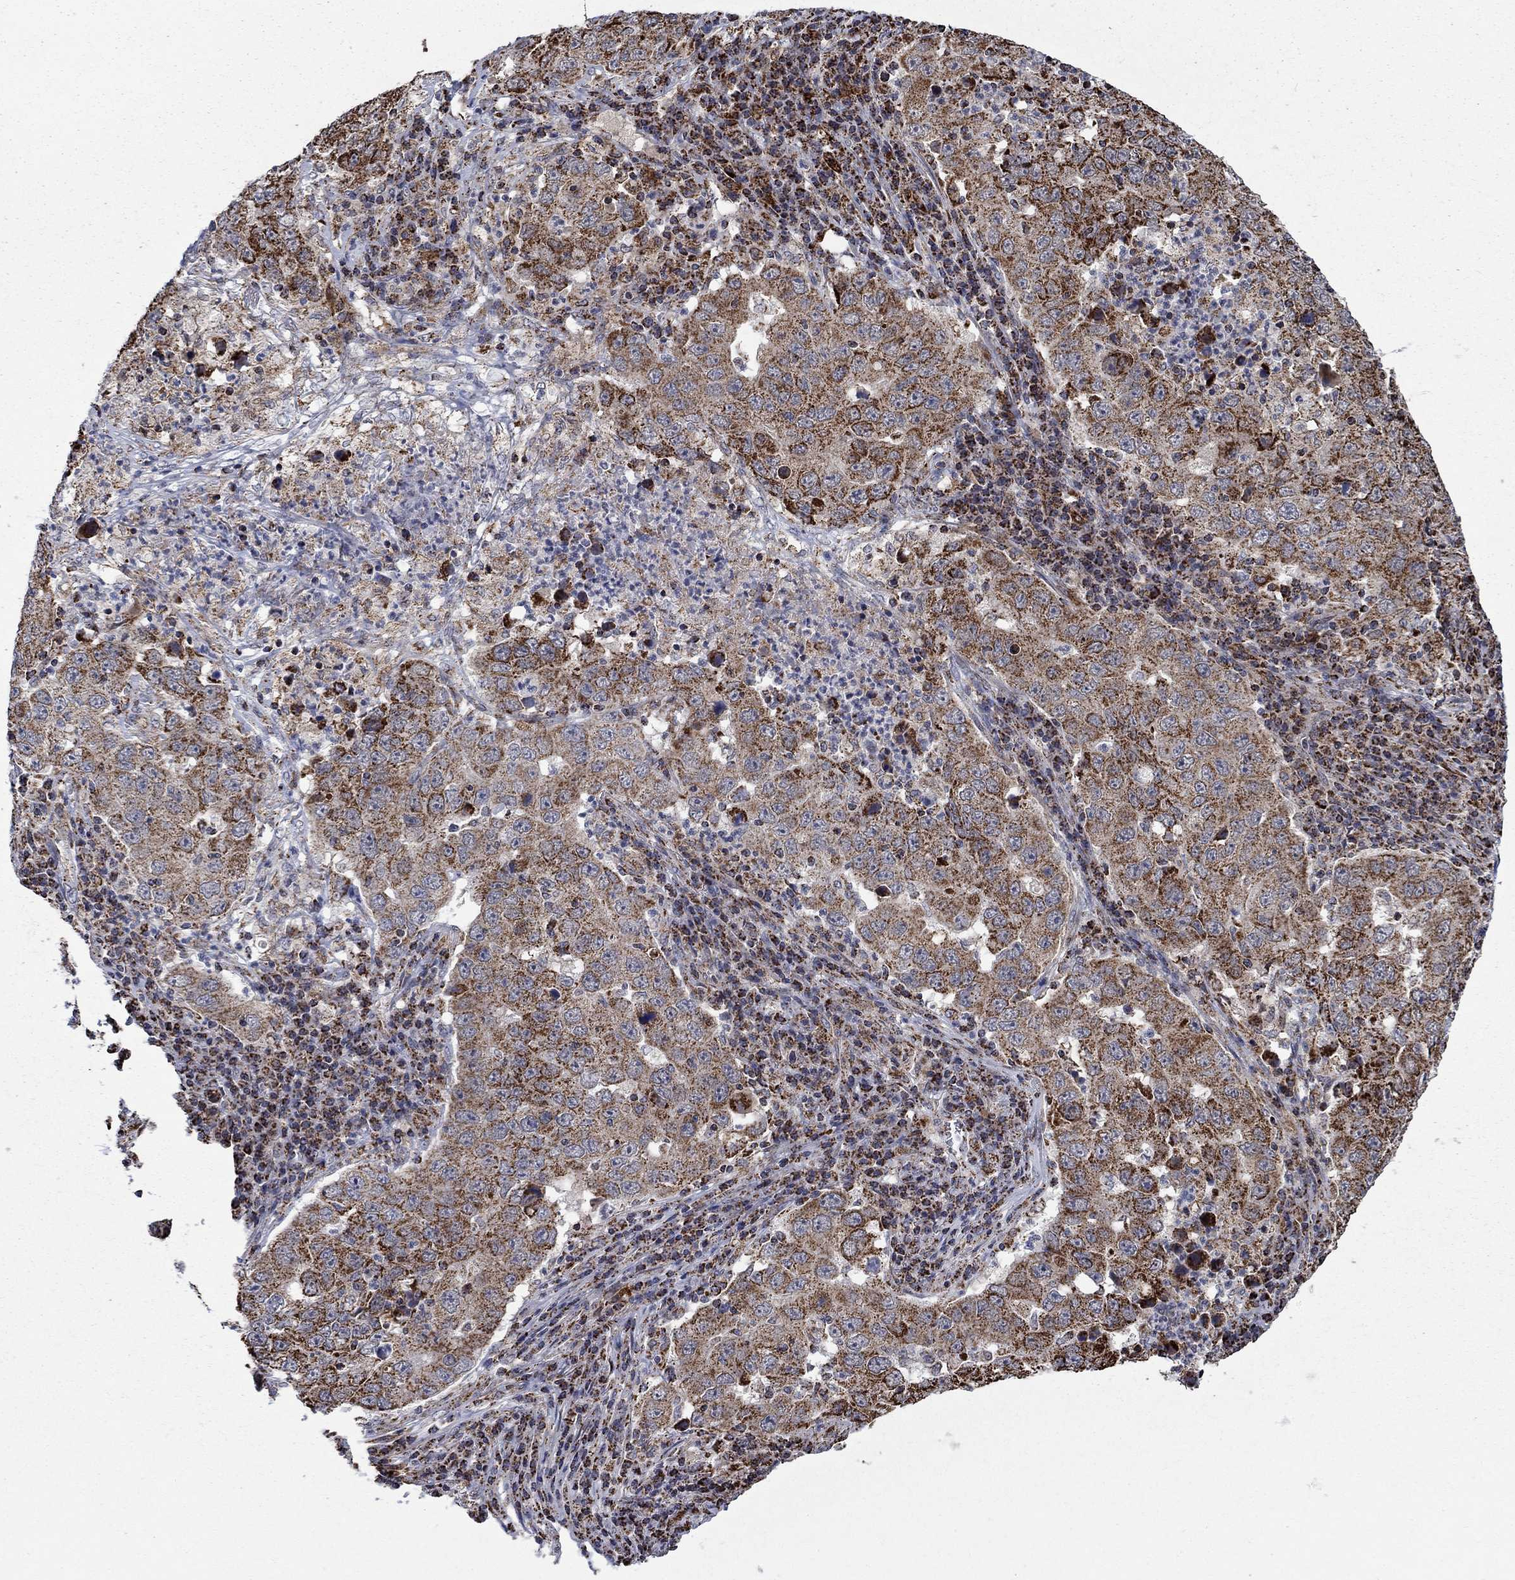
{"staining": {"intensity": "strong", "quantity": ">75%", "location": "cytoplasmic/membranous"}, "tissue": "lung cancer", "cell_type": "Tumor cells", "image_type": "cancer", "snomed": [{"axis": "morphology", "description": "Adenocarcinoma, NOS"}, {"axis": "topography", "description": "Lung"}], "caption": "A micrograph of human lung adenocarcinoma stained for a protein exhibits strong cytoplasmic/membranous brown staining in tumor cells.", "gene": "MOAP1", "patient": {"sex": "male", "age": 73}}